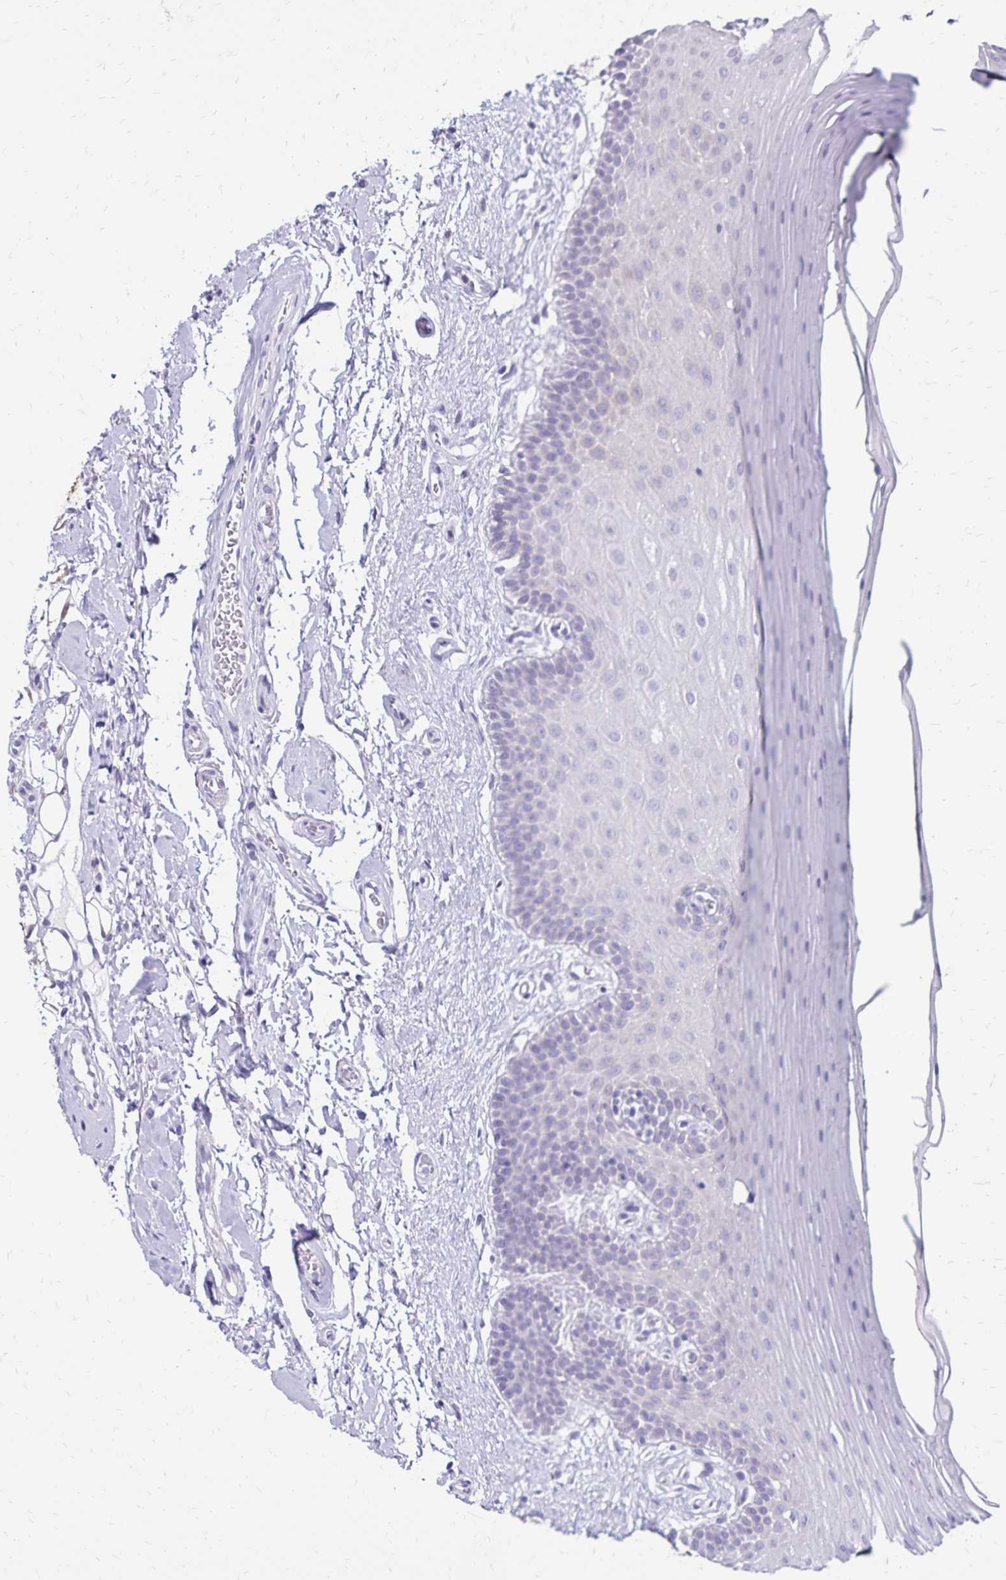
{"staining": {"intensity": "negative", "quantity": "none", "location": "none"}, "tissue": "oral mucosa", "cell_type": "Squamous epithelial cells", "image_type": "normal", "snomed": [{"axis": "morphology", "description": "Normal tissue, NOS"}, {"axis": "morphology", "description": "Squamous cell carcinoma, NOS"}, {"axis": "topography", "description": "Oral tissue"}, {"axis": "topography", "description": "Tounge, NOS"}, {"axis": "topography", "description": "Head-Neck"}], "caption": "DAB (3,3'-diaminobenzidine) immunohistochemical staining of benign oral mucosa reveals no significant expression in squamous epithelial cells.", "gene": "SH3GL3", "patient": {"sex": "male", "age": 62}}